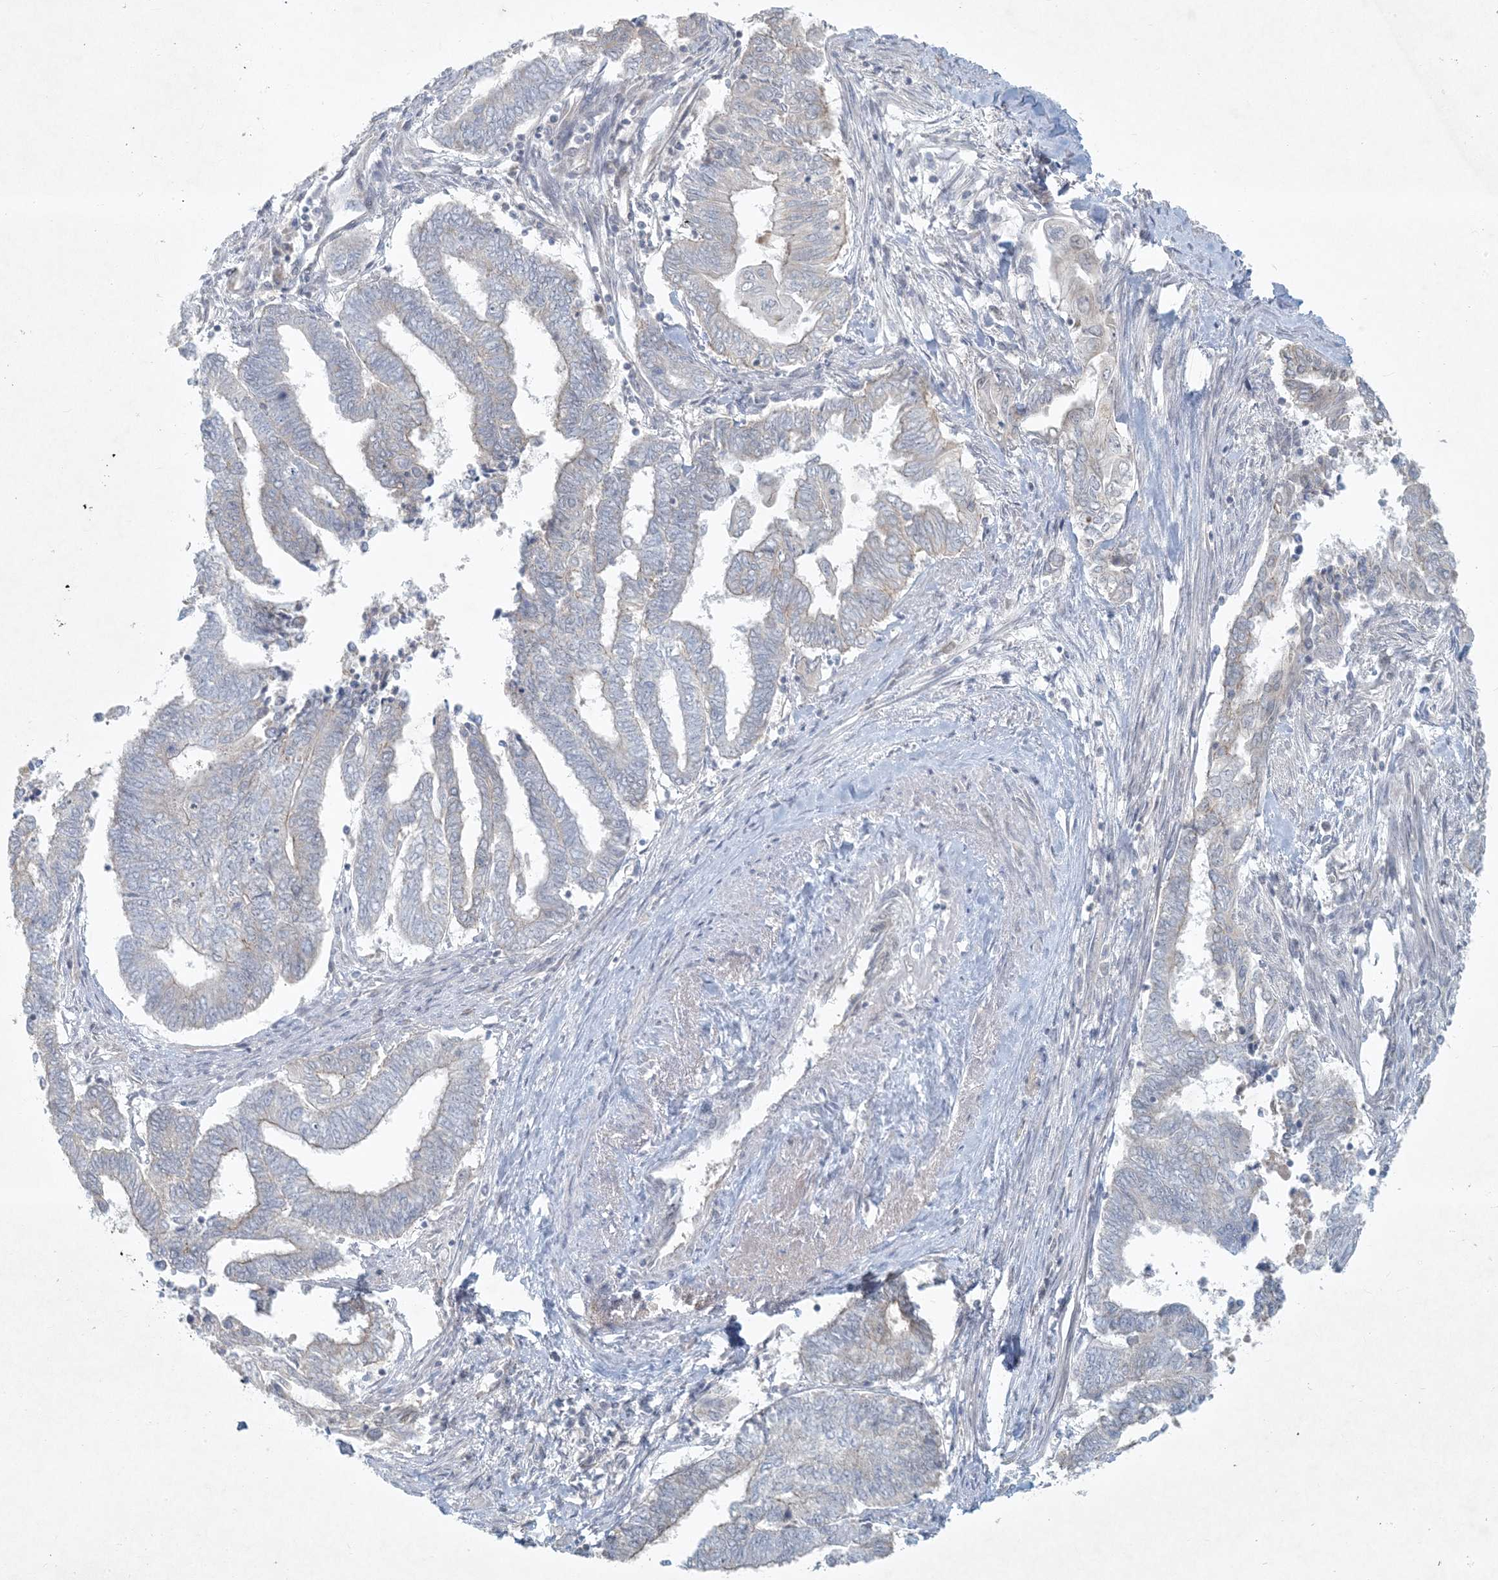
{"staining": {"intensity": "negative", "quantity": "none", "location": "none"}, "tissue": "endometrial cancer", "cell_type": "Tumor cells", "image_type": "cancer", "snomed": [{"axis": "morphology", "description": "Adenocarcinoma, NOS"}, {"axis": "topography", "description": "Uterus"}, {"axis": "topography", "description": "Endometrium"}], "caption": "Endometrial adenocarcinoma was stained to show a protein in brown. There is no significant expression in tumor cells.", "gene": "BCORL1", "patient": {"sex": "female", "age": 70}}